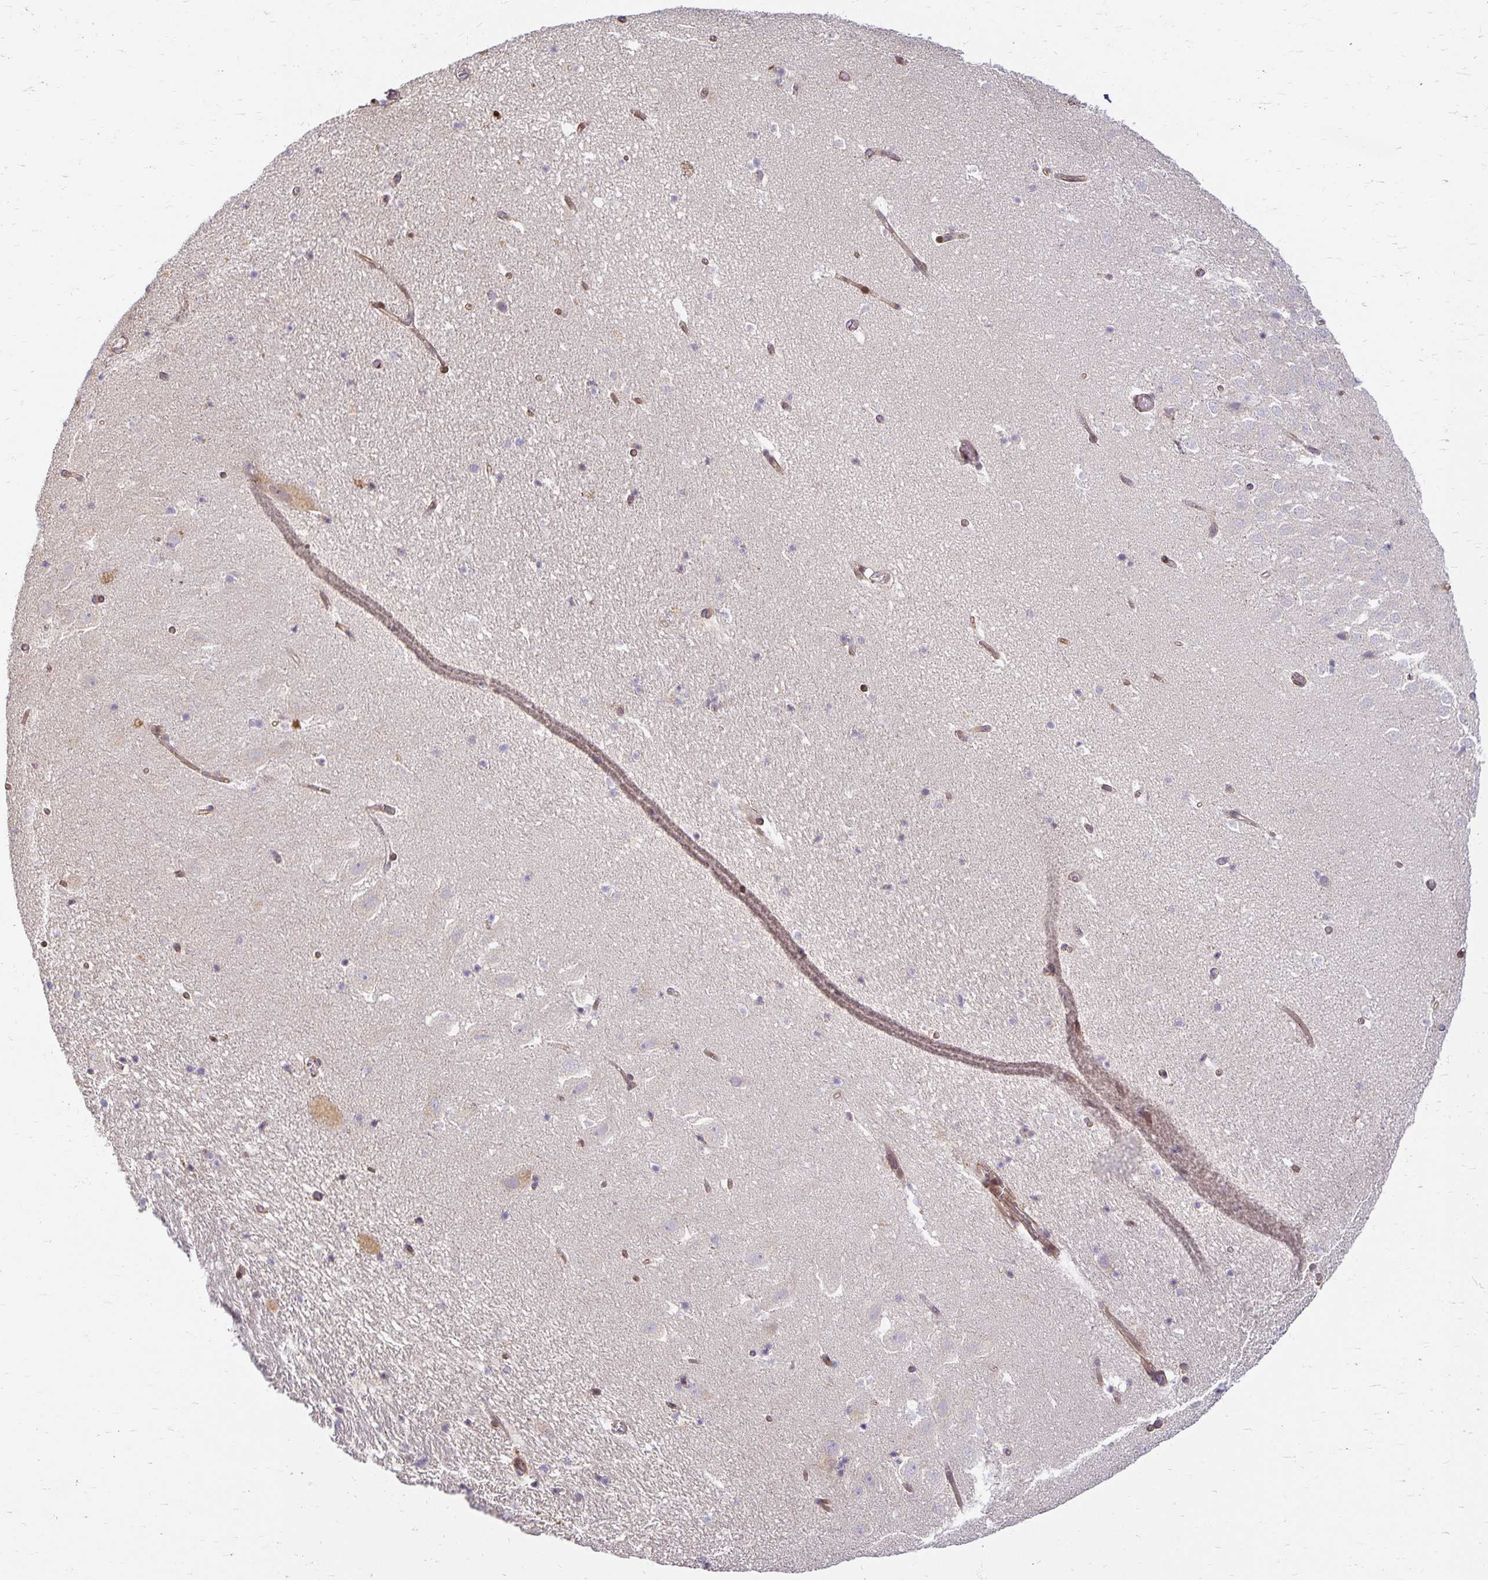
{"staining": {"intensity": "negative", "quantity": "none", "location": "none"}, "tissue": "hippocampus", "cell_type": "Glial cells", "image_type": "normal", "snomed": [{"axis": "morphology", "description": "Normal tissue, NOS"}, {"axis": "topography", "description": "Hippocampus"}], "caption": "The photomicrograph demonstrates no significant positivity in glial cells of hippocampus. Brightfield microscopy of IHC stained with DAB (brown) and hematoxylin (blue), captured at high magnification.", "gene": "EHF", "patient": {"sex": "female", "age": 42}}